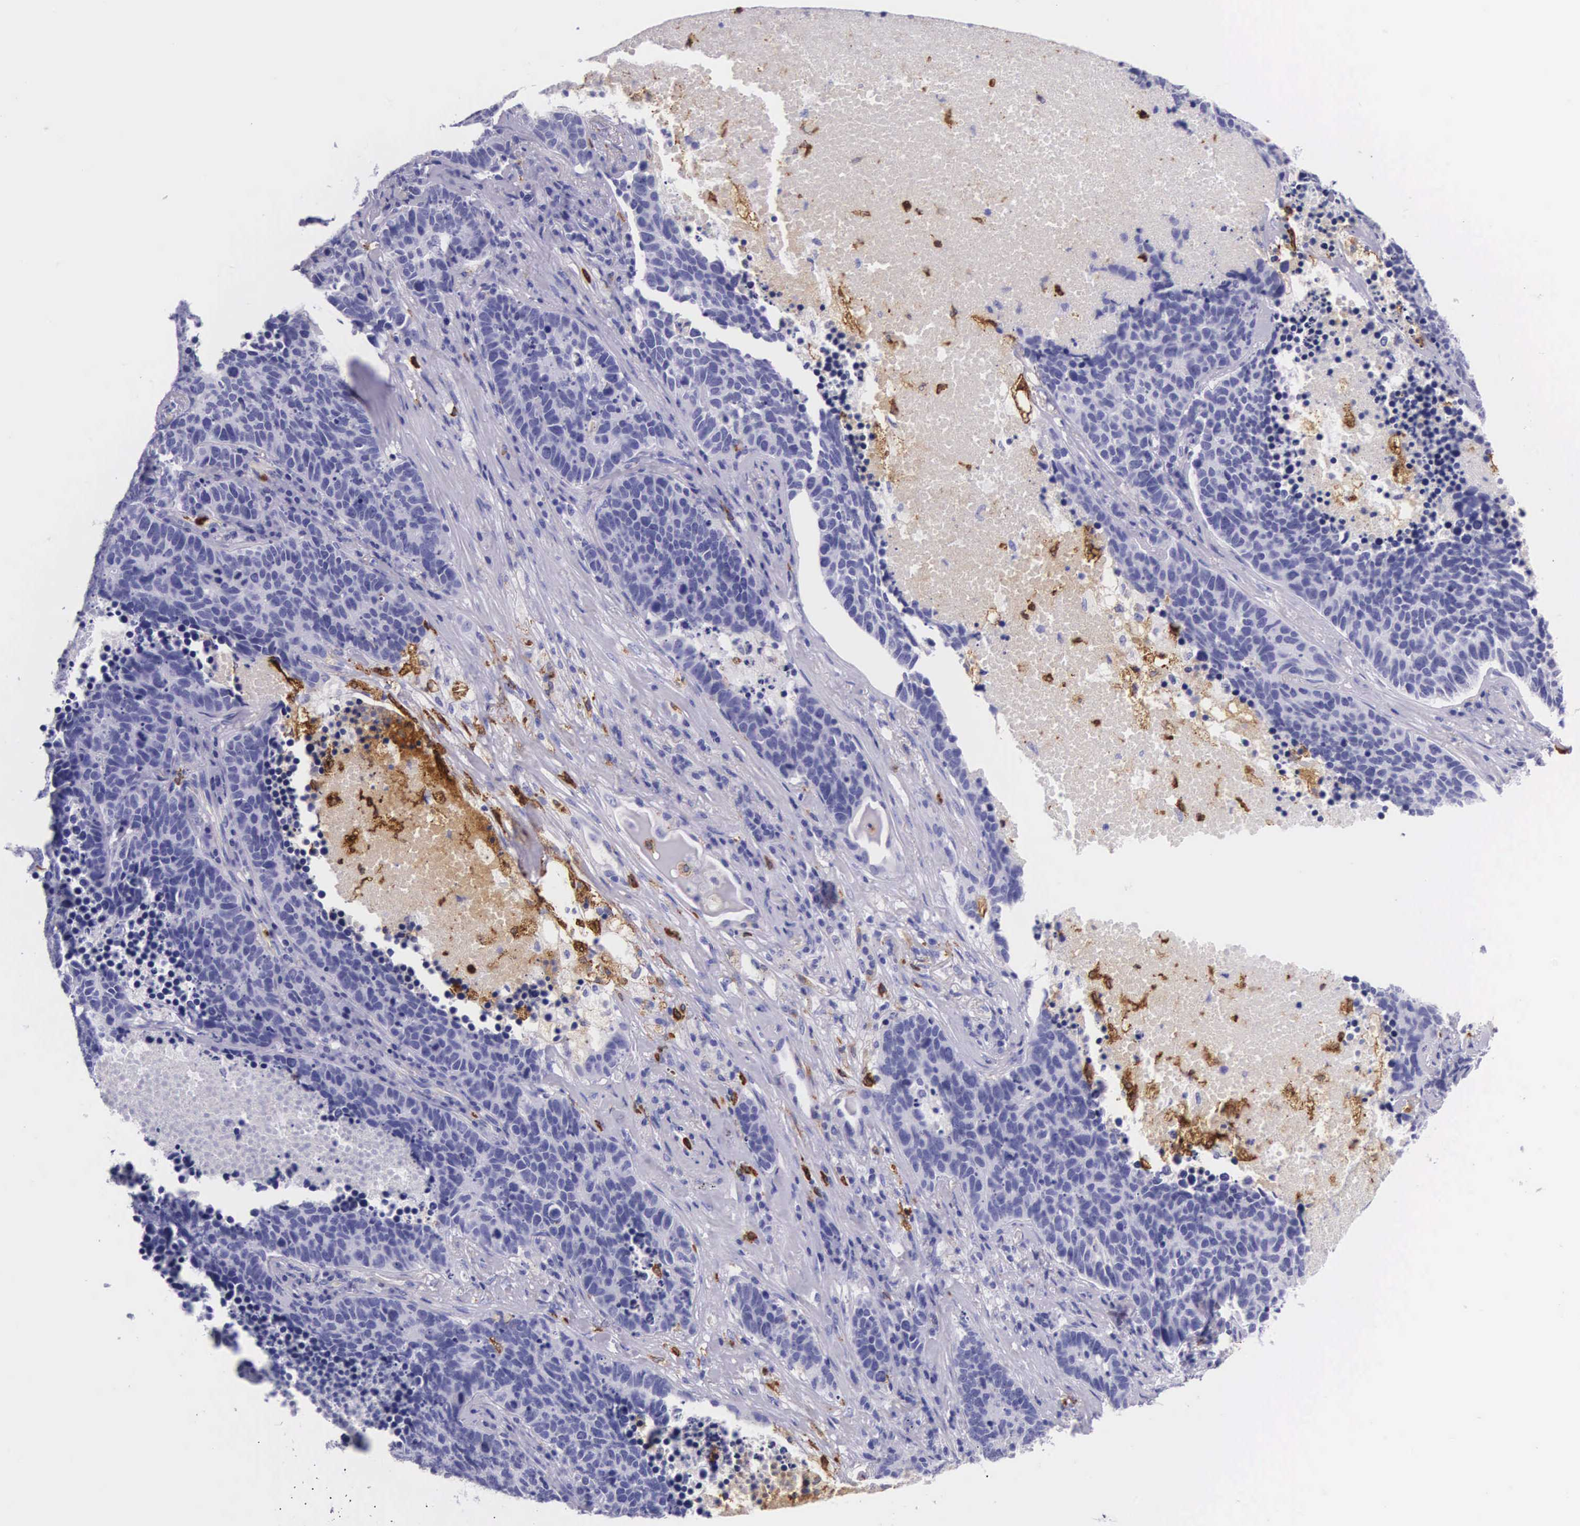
{"staining": {"intensity": "negative", "quantity": "none", "location": "none"}, "tissue": "lung cancer", "cell_type": "Tumor cells", "image_type": "cancer", "snomed": [{"axis": "morphology", "description": "Neoplasm, malignant, NOS"}, {"axis": "topography", "description": "Lung"}], "caption": "An immunohistochemistry (IHC) histopathology image of lung cancer (malignant neoplasm) is shown. There is no staining in tumor cells of lung cancer (malignant neoplasm).", "gene": "FCN1", "patient": {"sex": "female", "age": 75}}